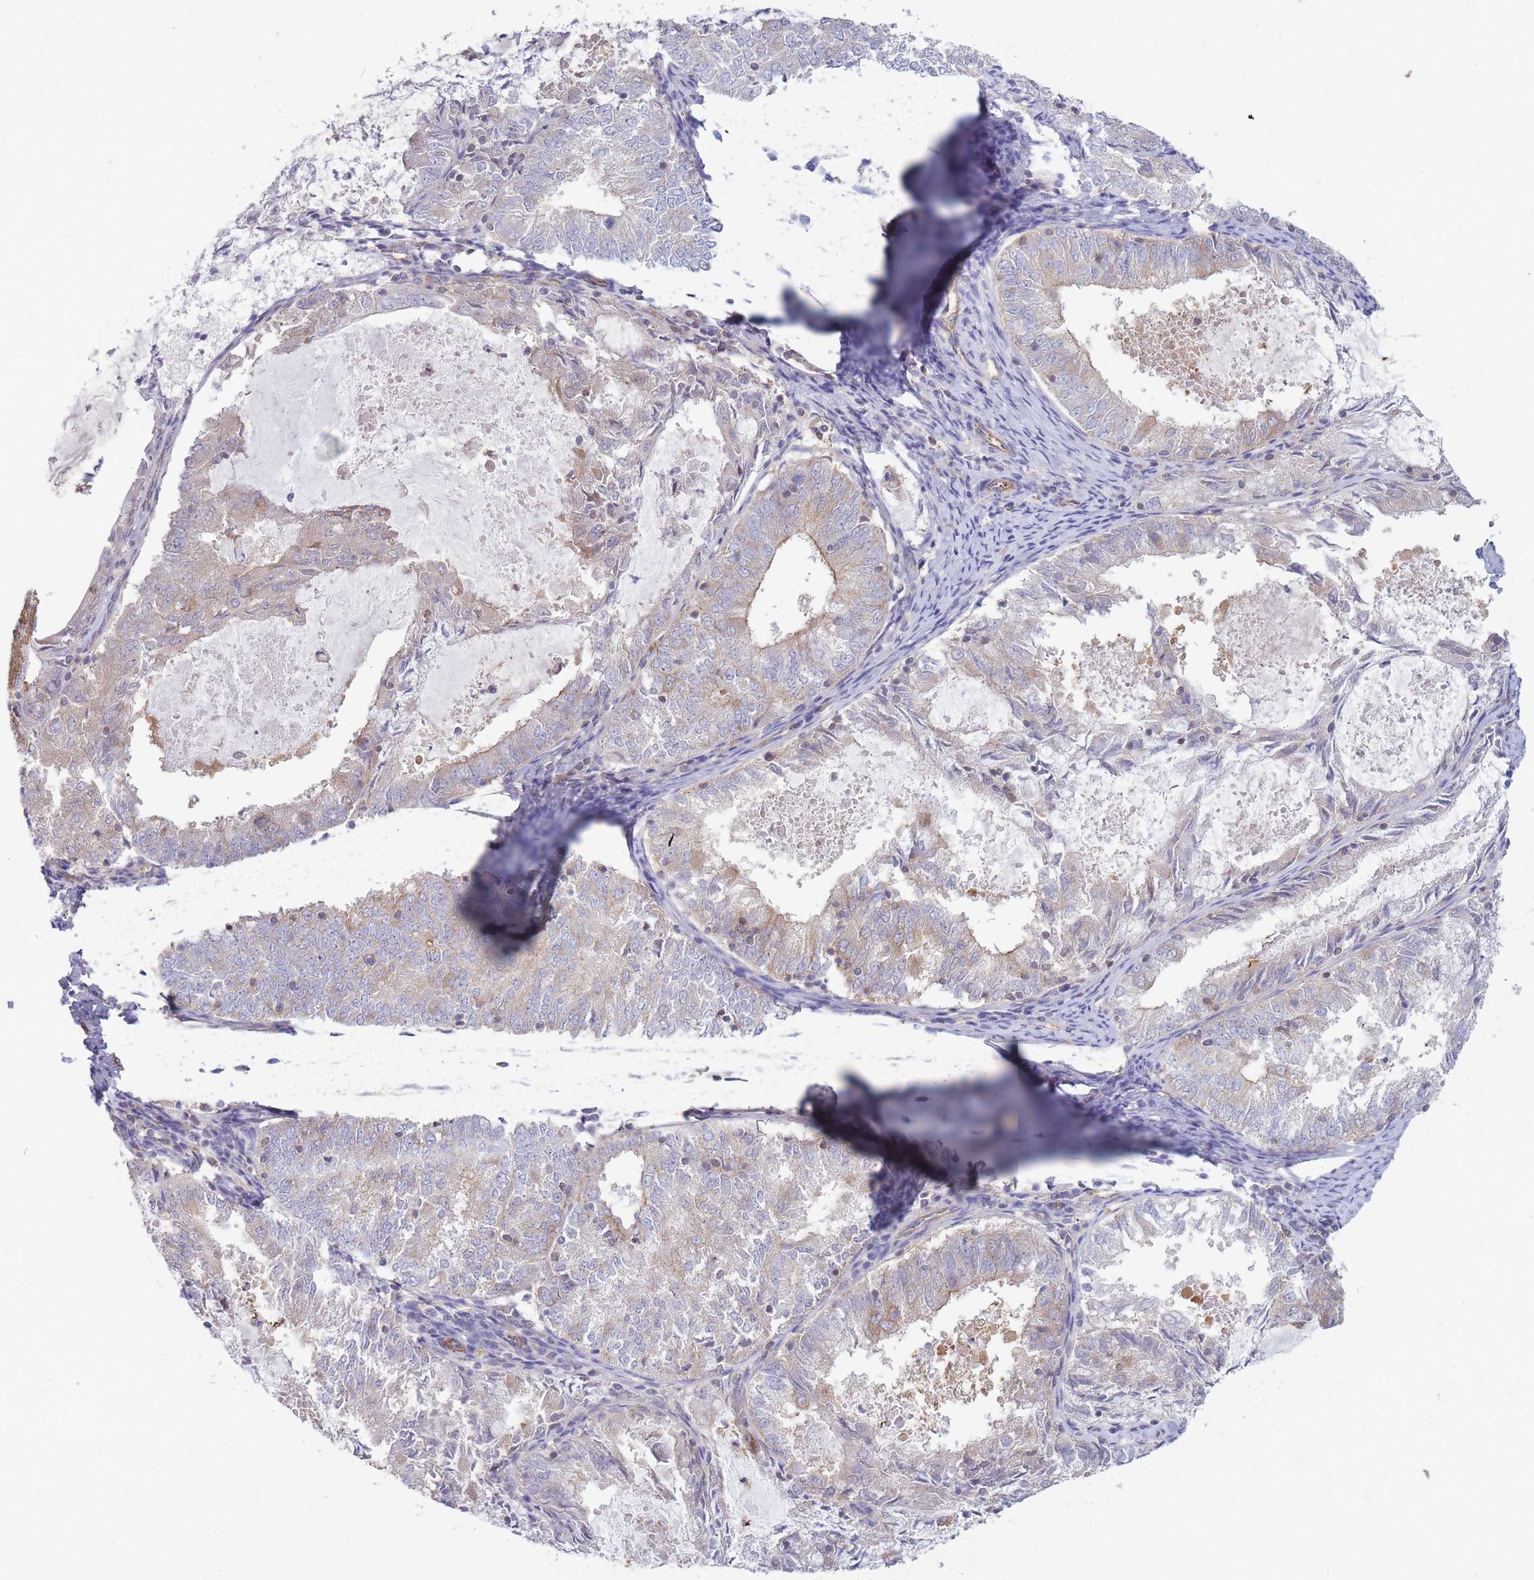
{"staining": {"intensity": "weak", "quantity": "<25%", "location": "cytoplasmic/membranous"}, "tissue": "endometrial cancer", "cell_type": "Tumor cells", "image_type": "cancer", "snomed": [{"axis": "morphology", "description": "Adenocarcinoma, NOS"}, {"axis": "topography", "description": "Endometrium"}], "caption": "This is an immunohistochemistry histopathology image of human endometrial cancer (adenocarcinoma). There is no positivity in tumor cells.", "gene": "GGA1", "patient": {"sex": "female", "age": 57}}